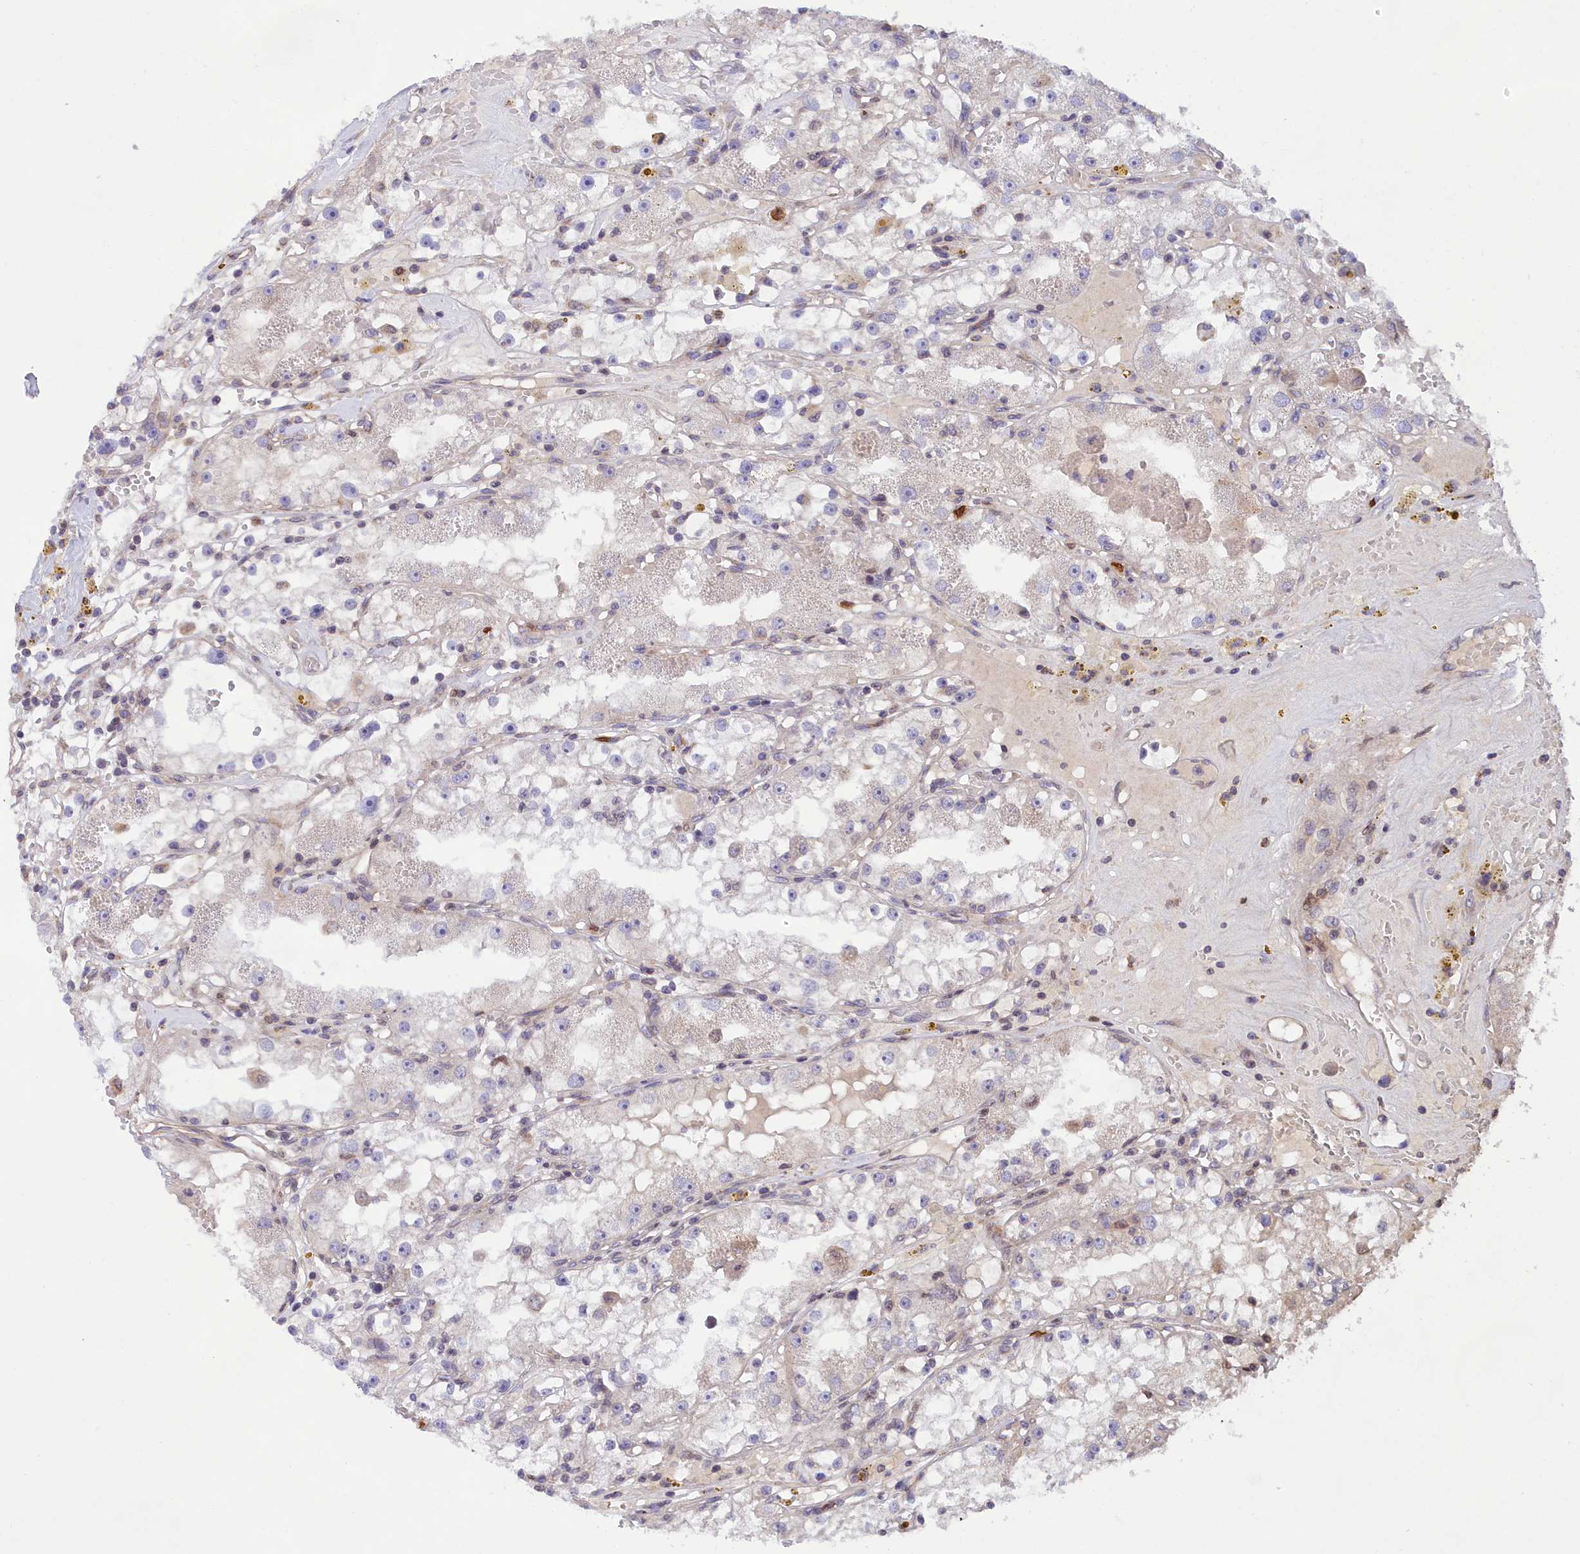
{"staining": {"intensity": "negative", "quantity": "none", "location": "none"}, "tissue": "renal cancer", "cell_type": "Tumor cells", "image_type": "cancer", "snomed": [{"axis": "morphology", "description": "Adenocarcinoma, NOS"}, {"axis": "topography", "description": "Kidney"}], "caption": "An immunohistochemistry (IHC) micrograph of renal cancer is shown. There is no staining in tumor cells of renal cancer. Brightfield microscopy of IHC stained with DAB (3,3'-diaminobenzidine) (brown) and hematoxylin (blue), captured at high magnification.", "gene": "PKHD1L1", "patient": {"sex": "male", "age": 56}}